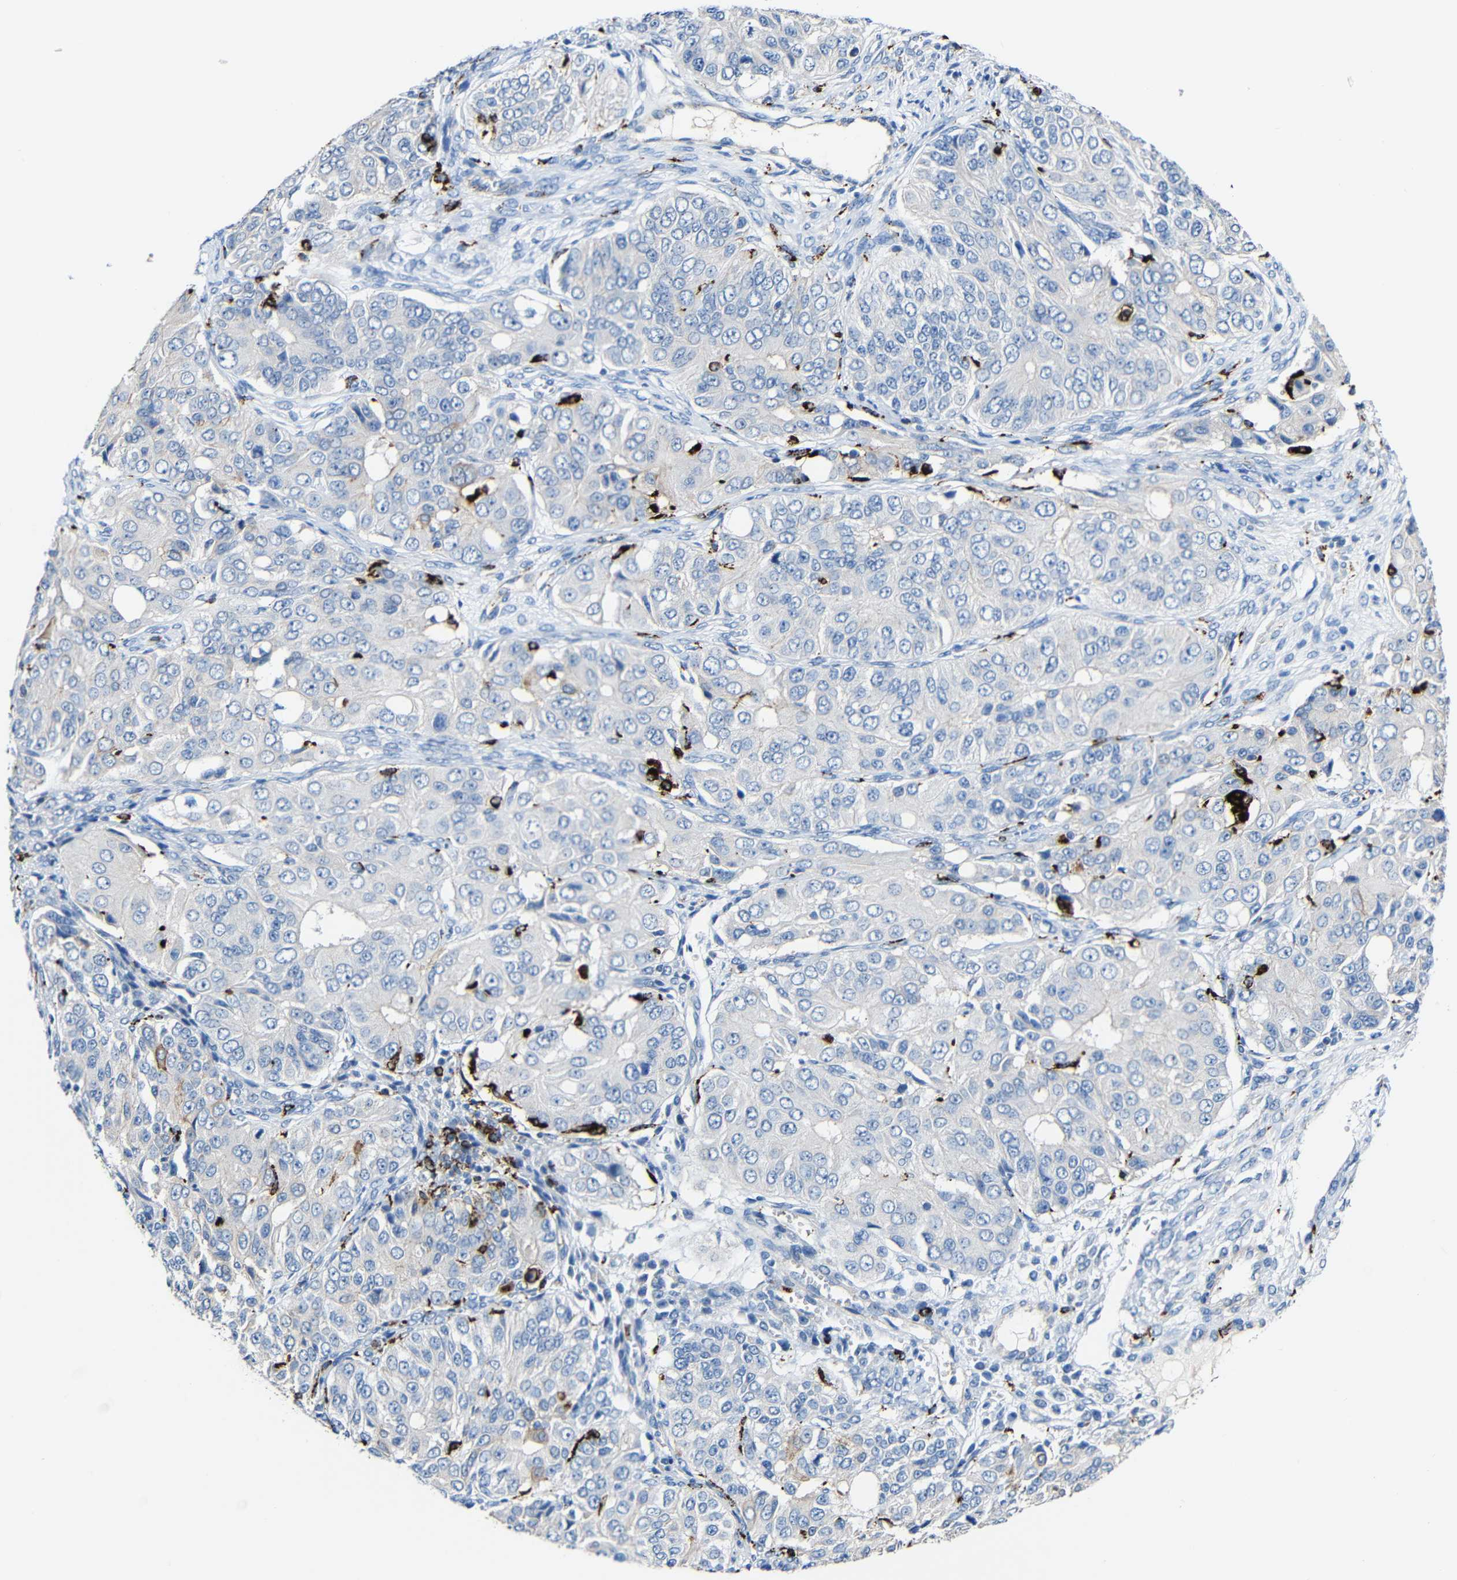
{"staining": {"intensity": "negative", "quantity": "none", "location": "none"}, "tissue": "ovarian cancer", "cell_type": "Tumor cells", "image_type": "cancer", "snomed": [{"axis": "morphology", "description": "Carcinoma, endometroid"}, {"axis": "topography", "description": "Ovary"}], "caption": "Histopathology image shows no significant protein expression in tumor cells of endometroid carcinoma (ovarian).", "gene": "HLA-DMA", "patient": {"sex": "female", "age": 51}}